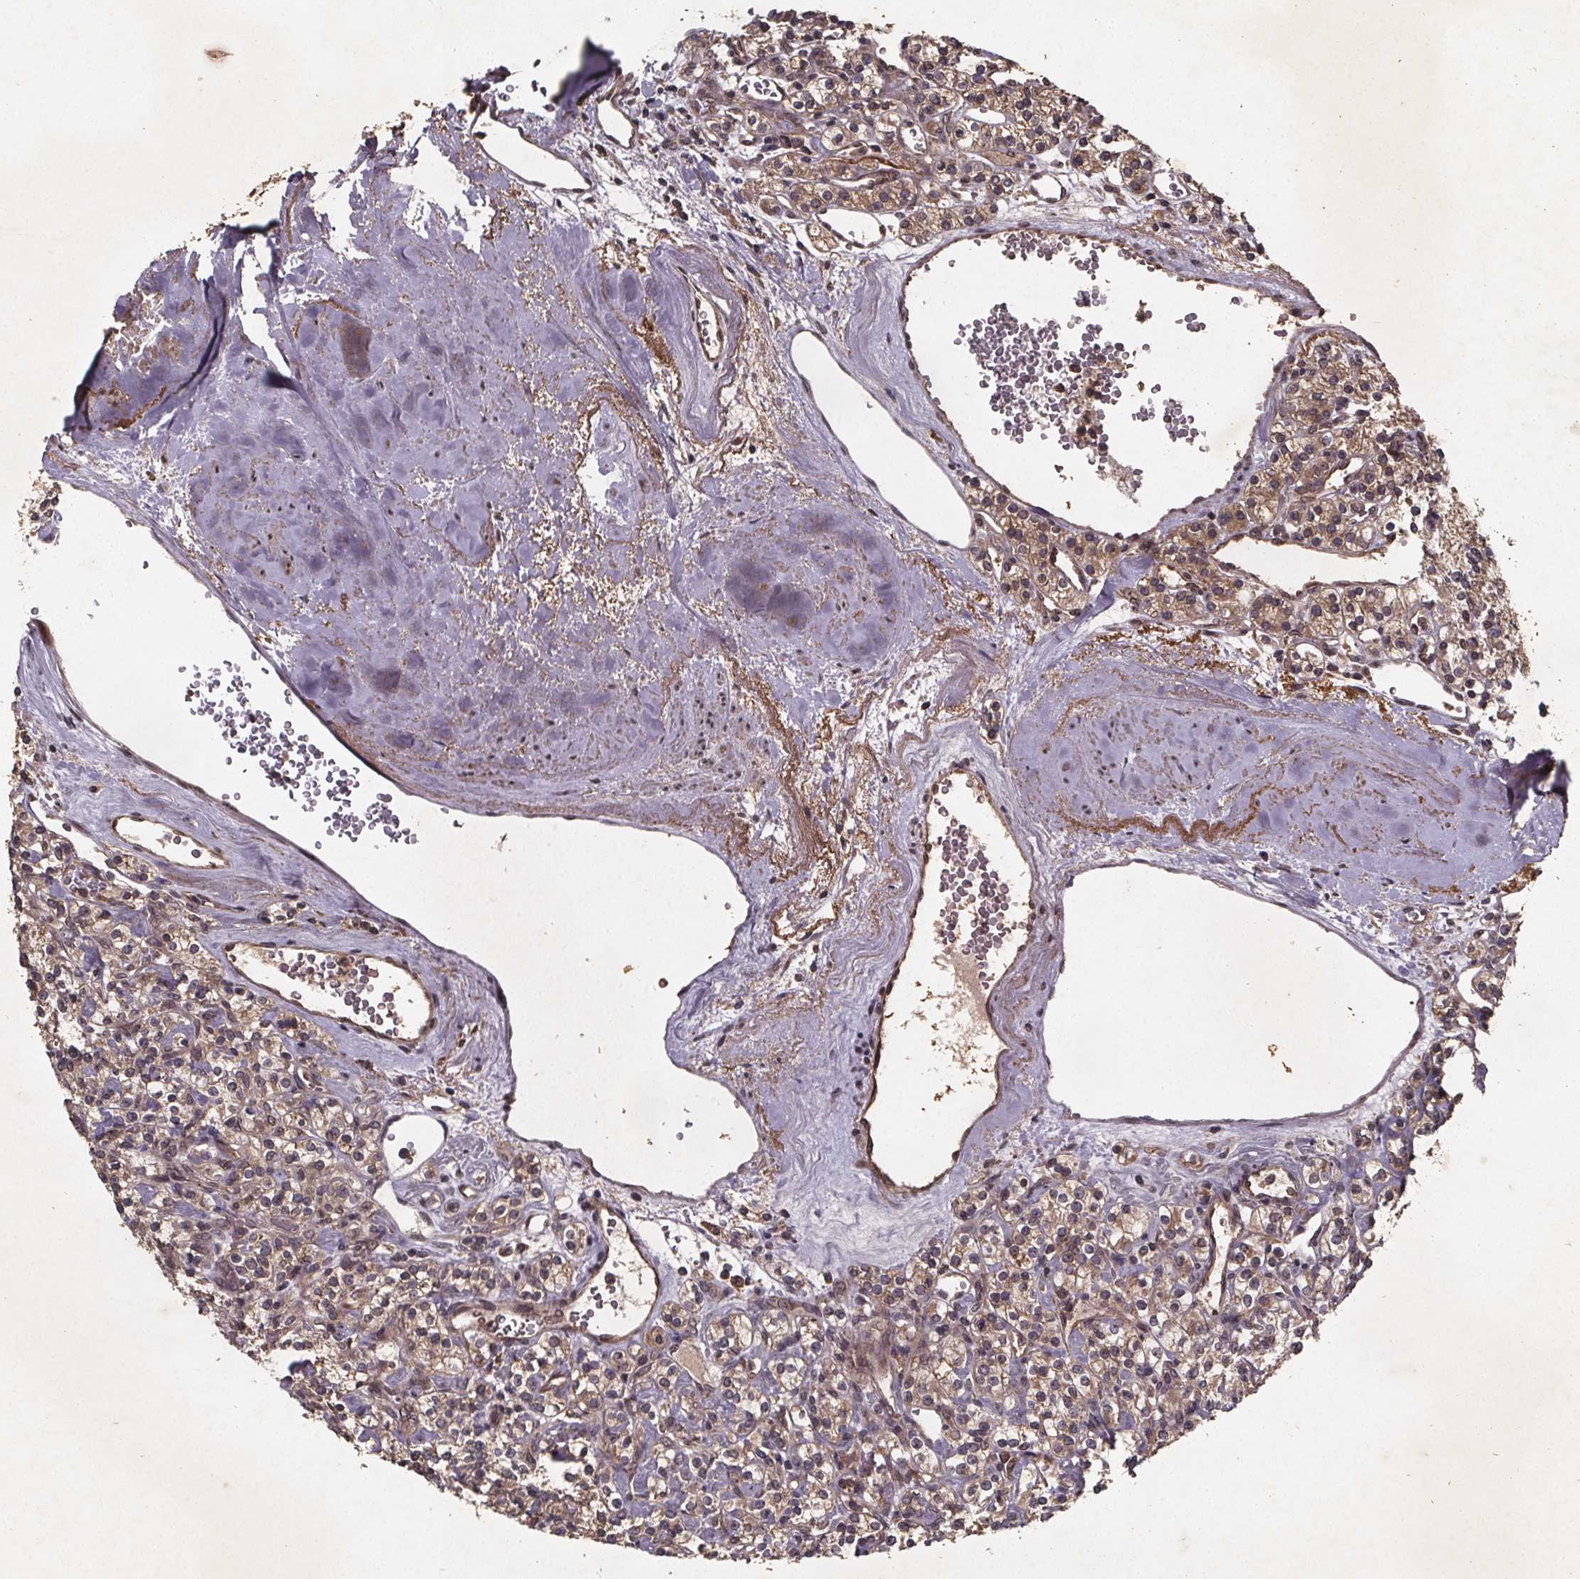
{"staining": {"intensity": "moderate", "quantity": "25%-75%", "location": "cytoplasmic/membranous"}, "tissue": "renal cancer", "cell_type": "Tumor cells", "image_type": "cancer", "snomed": [{"axis": "morphology", "description": "Adenocarcinoma, NOS"}, {"axis": "topography", "description": "Kidney"}], "caption": "The histopathology image displays staining of renal cancer, revealing moderate cytoplasmic/membranous protein staining (brown color) within tumor cells. The protein of interest is shown in brown color, while the nuclei are stained blue.", "gene": "PIERCE2", "patient": {"sex": "male", "age": 77}}